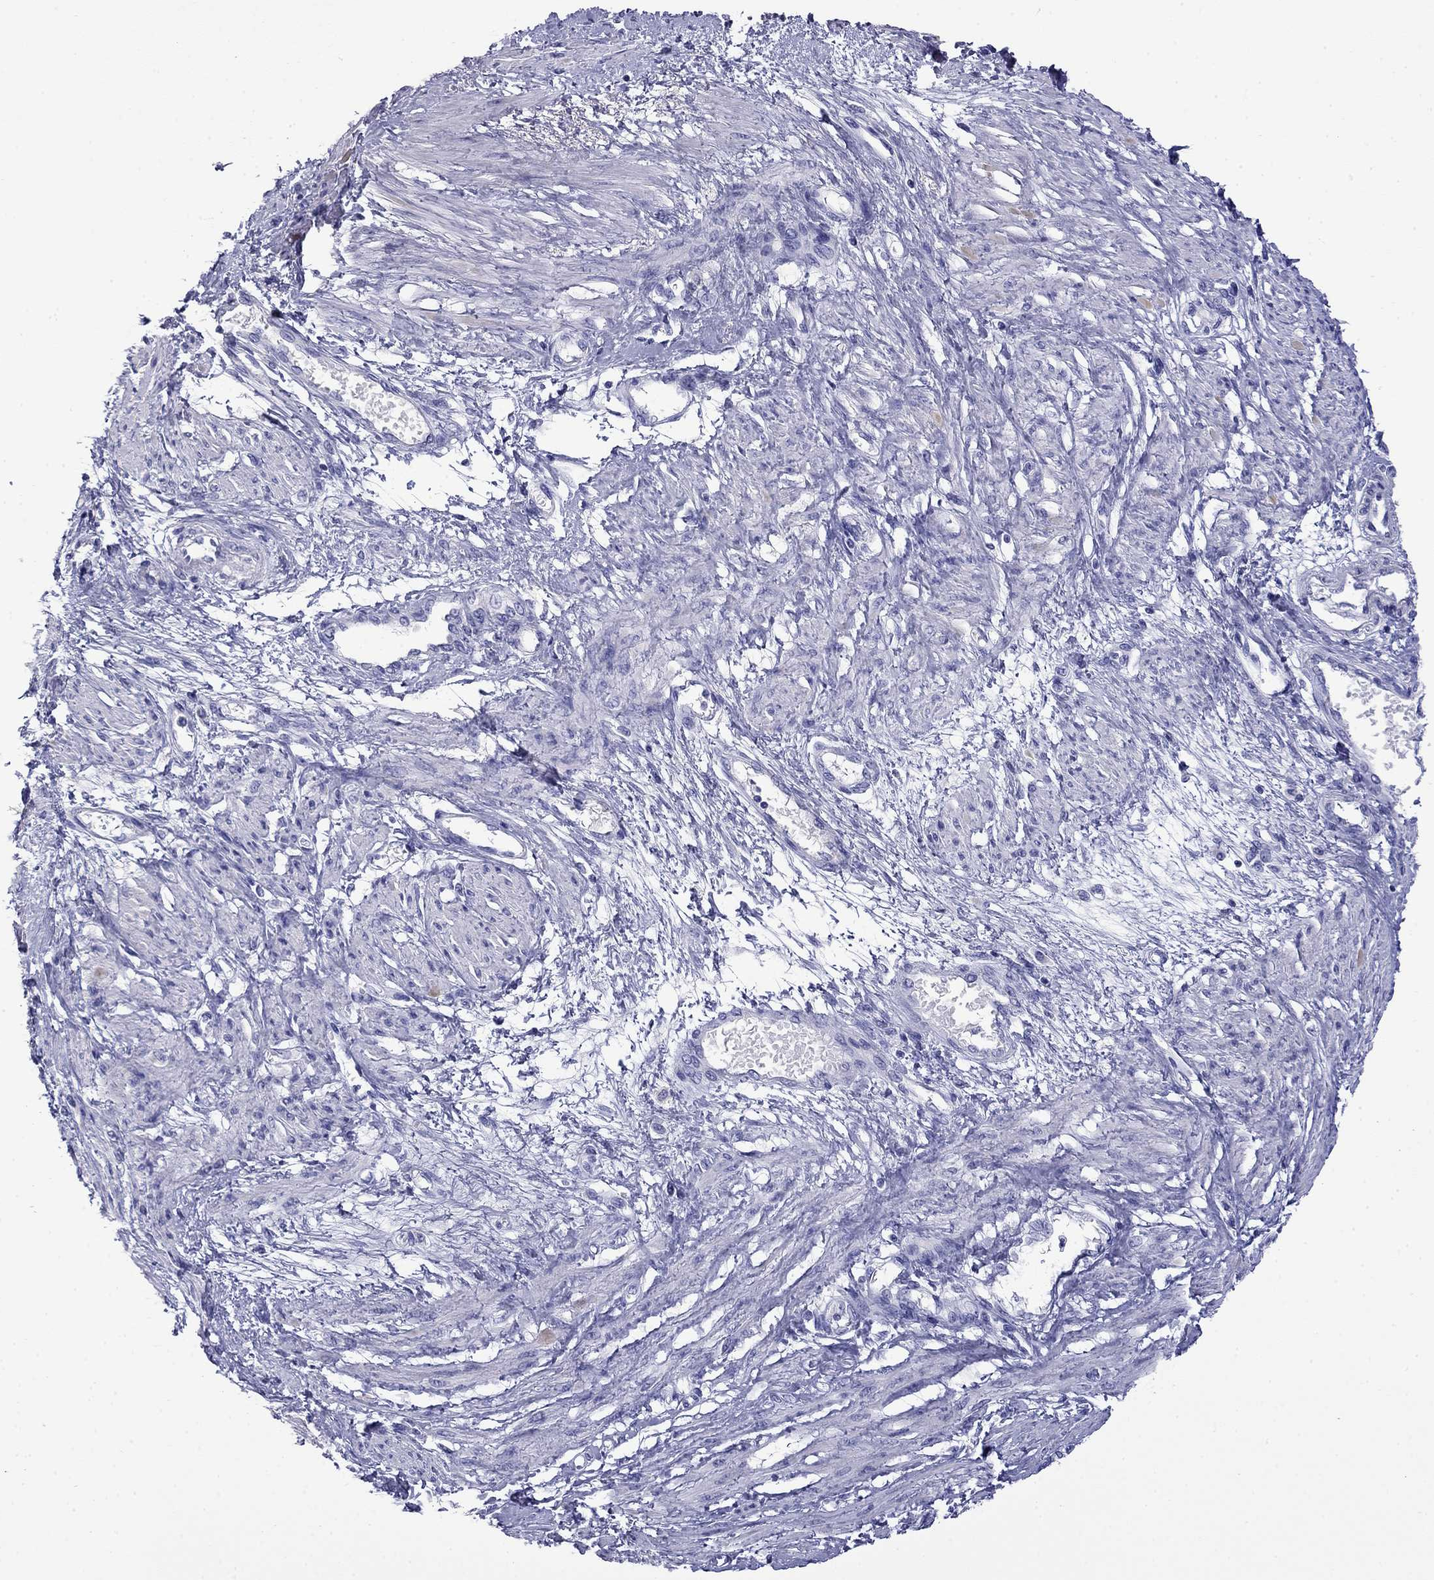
{"staining": {"intensity": "negative", "quantity": "none", "location": "none"}, "tissue": "smooth muscle", "cell_type": "Smooth muscle cells", "image_type": "normal", "snomed": [{"axis": "morphology", "description": "Normal tissue, NOS"}, {"axis": "topography", "description": "Smooth muscle"}, {"axis": "topography", "description": "Uterus"}], "caption": "Immunohistochemistry (IHC) image of normal smooth muscle stained for a protein (brown), which shows no staining in smooth muscle cells.", "gene": "MYO15A", "patient": {"sex": "female", "age": 39}}